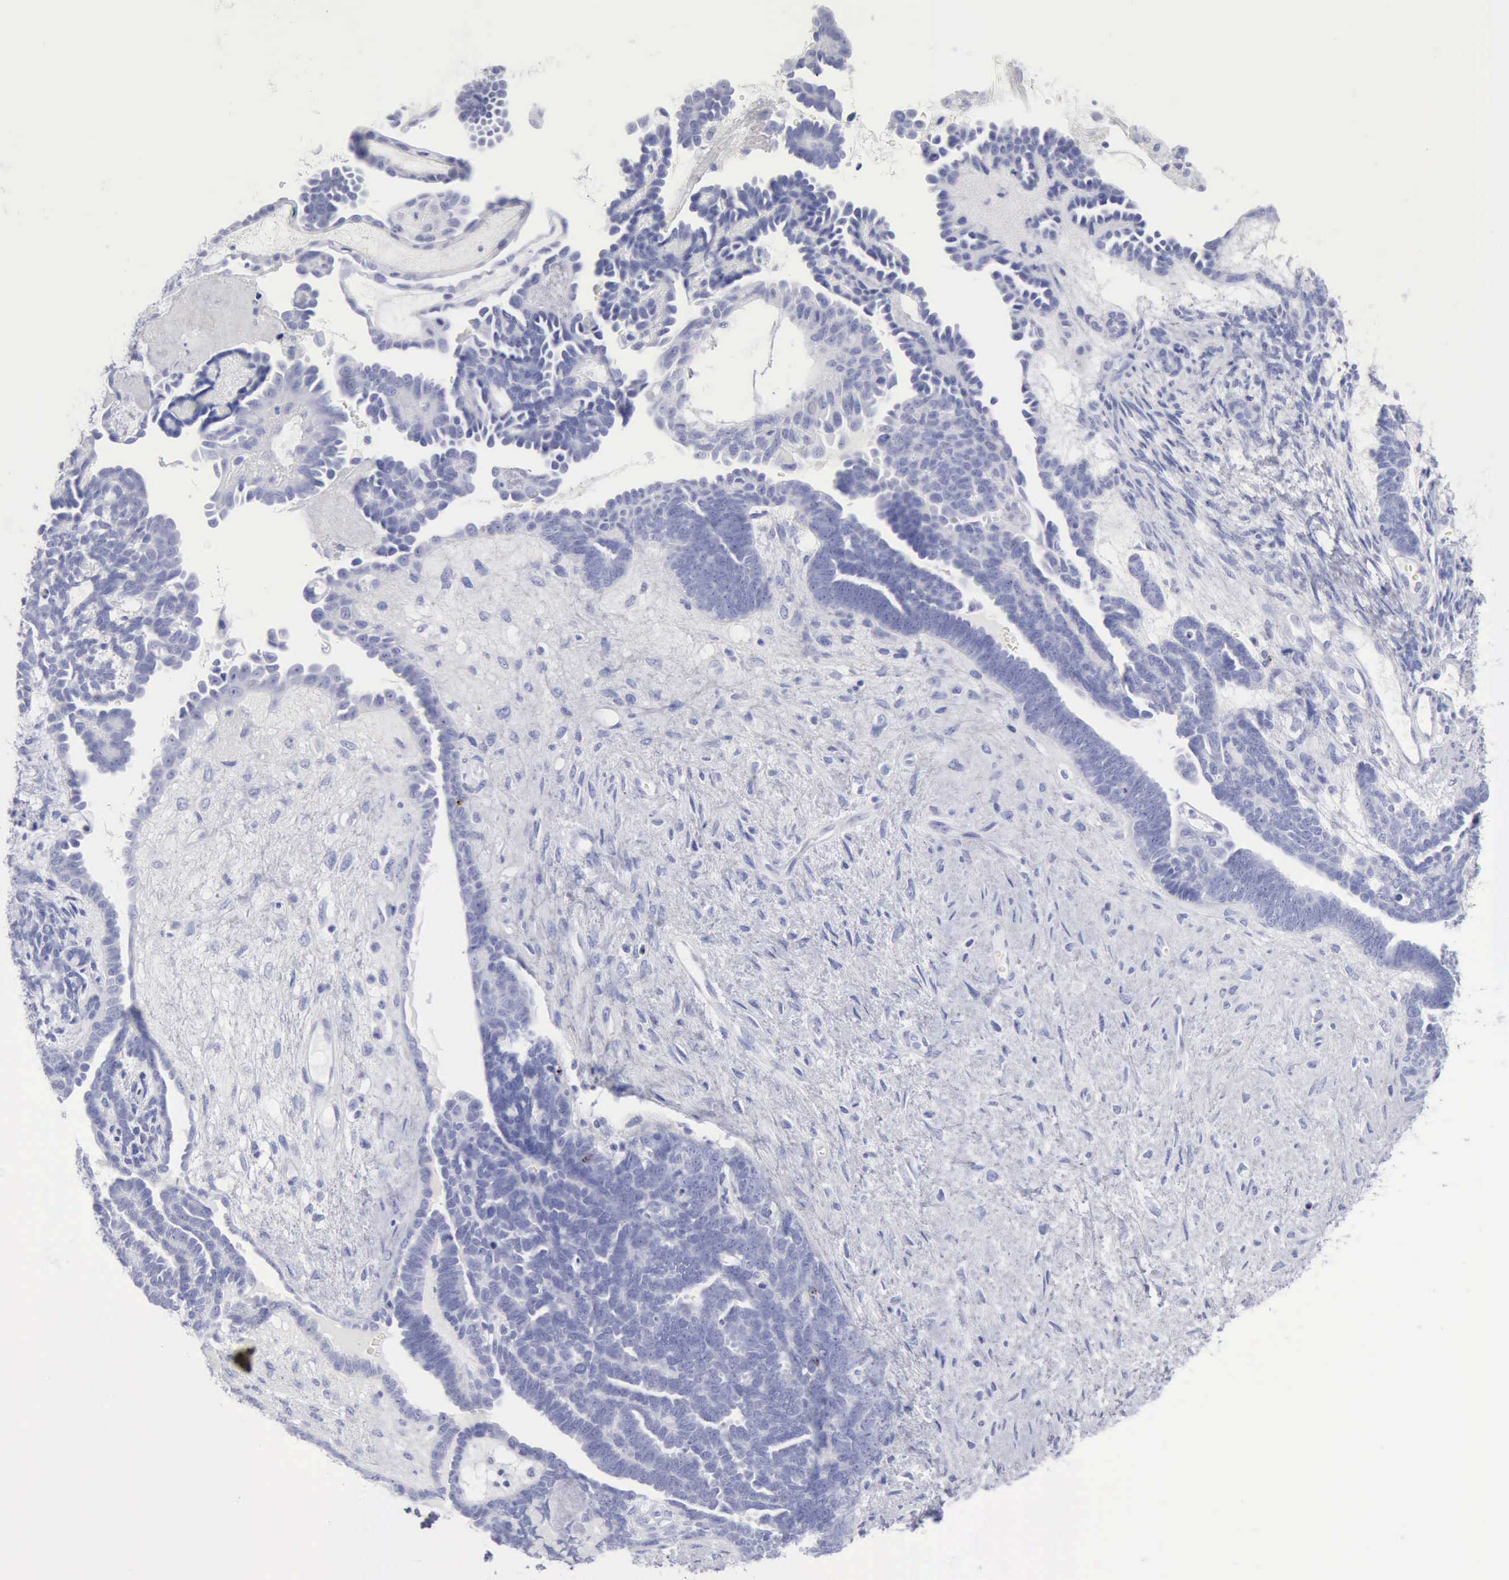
{"staining": {"intensity": "negative", "quantity": "none", "location": "none"}, "tissue": "endometrial cancer", "cell_type": "Tumor cells", "image_type": "cancer", "snomed": [{"axis": "morphology", "description": "Neoplasm, malignant, NOS"}, {"axis": "topography", "description": "Endometrium"}], "caption": "Neoplasm (malignant) (endometrial) stained for a protein using immunohistochemistry (IHC) shows no positivity tumor cells.", "gene": "GZMB", "patient": {"sex": "female", "age": 74}}